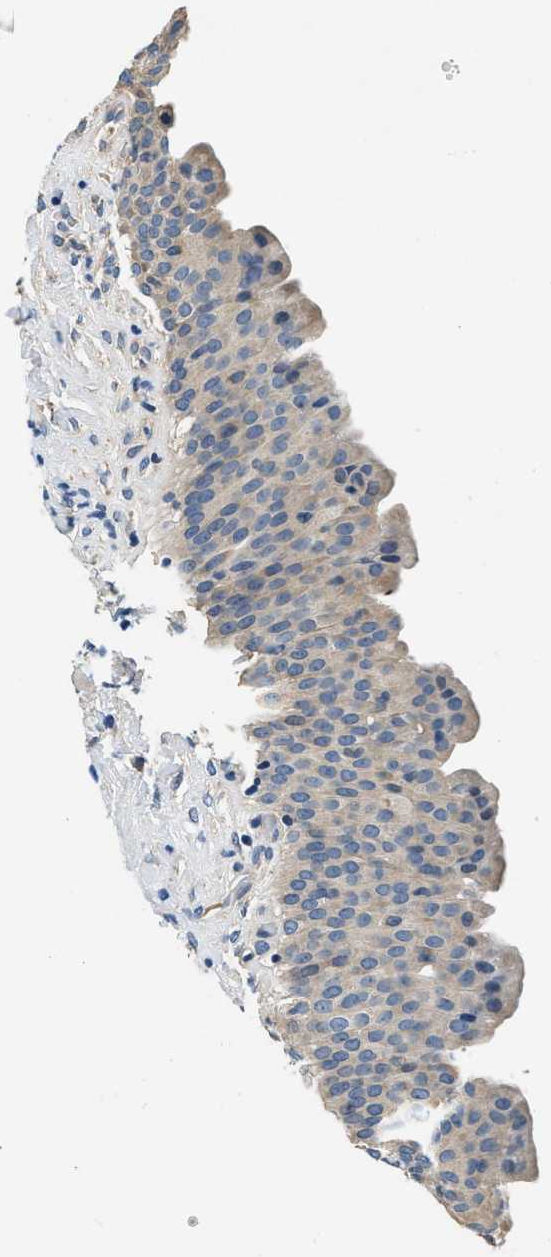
{"staining": {"intensity": "moderate", "quantity": "25%-75%", "location": "cytoplasmic/membranous"}, "tissue": "urinary bladder", "cell_type": "Urothelial cells", "image_type": "normal", "snomed": [{"axis": "morphology", "description": "Normal tissue, NOS"}, {"axis": "topography", "description": "Urinary bladder"}], "caption": "IHC micrograph of benign human urinary bladder stained for a protein (brown), which demonstrates medium levels of moderate cytoplasmic/membranous staining in approximately 25%-75% of urothelial cells.", "gene": "ALDH3A2", "patient": {"sex": "female", "age": 79}}